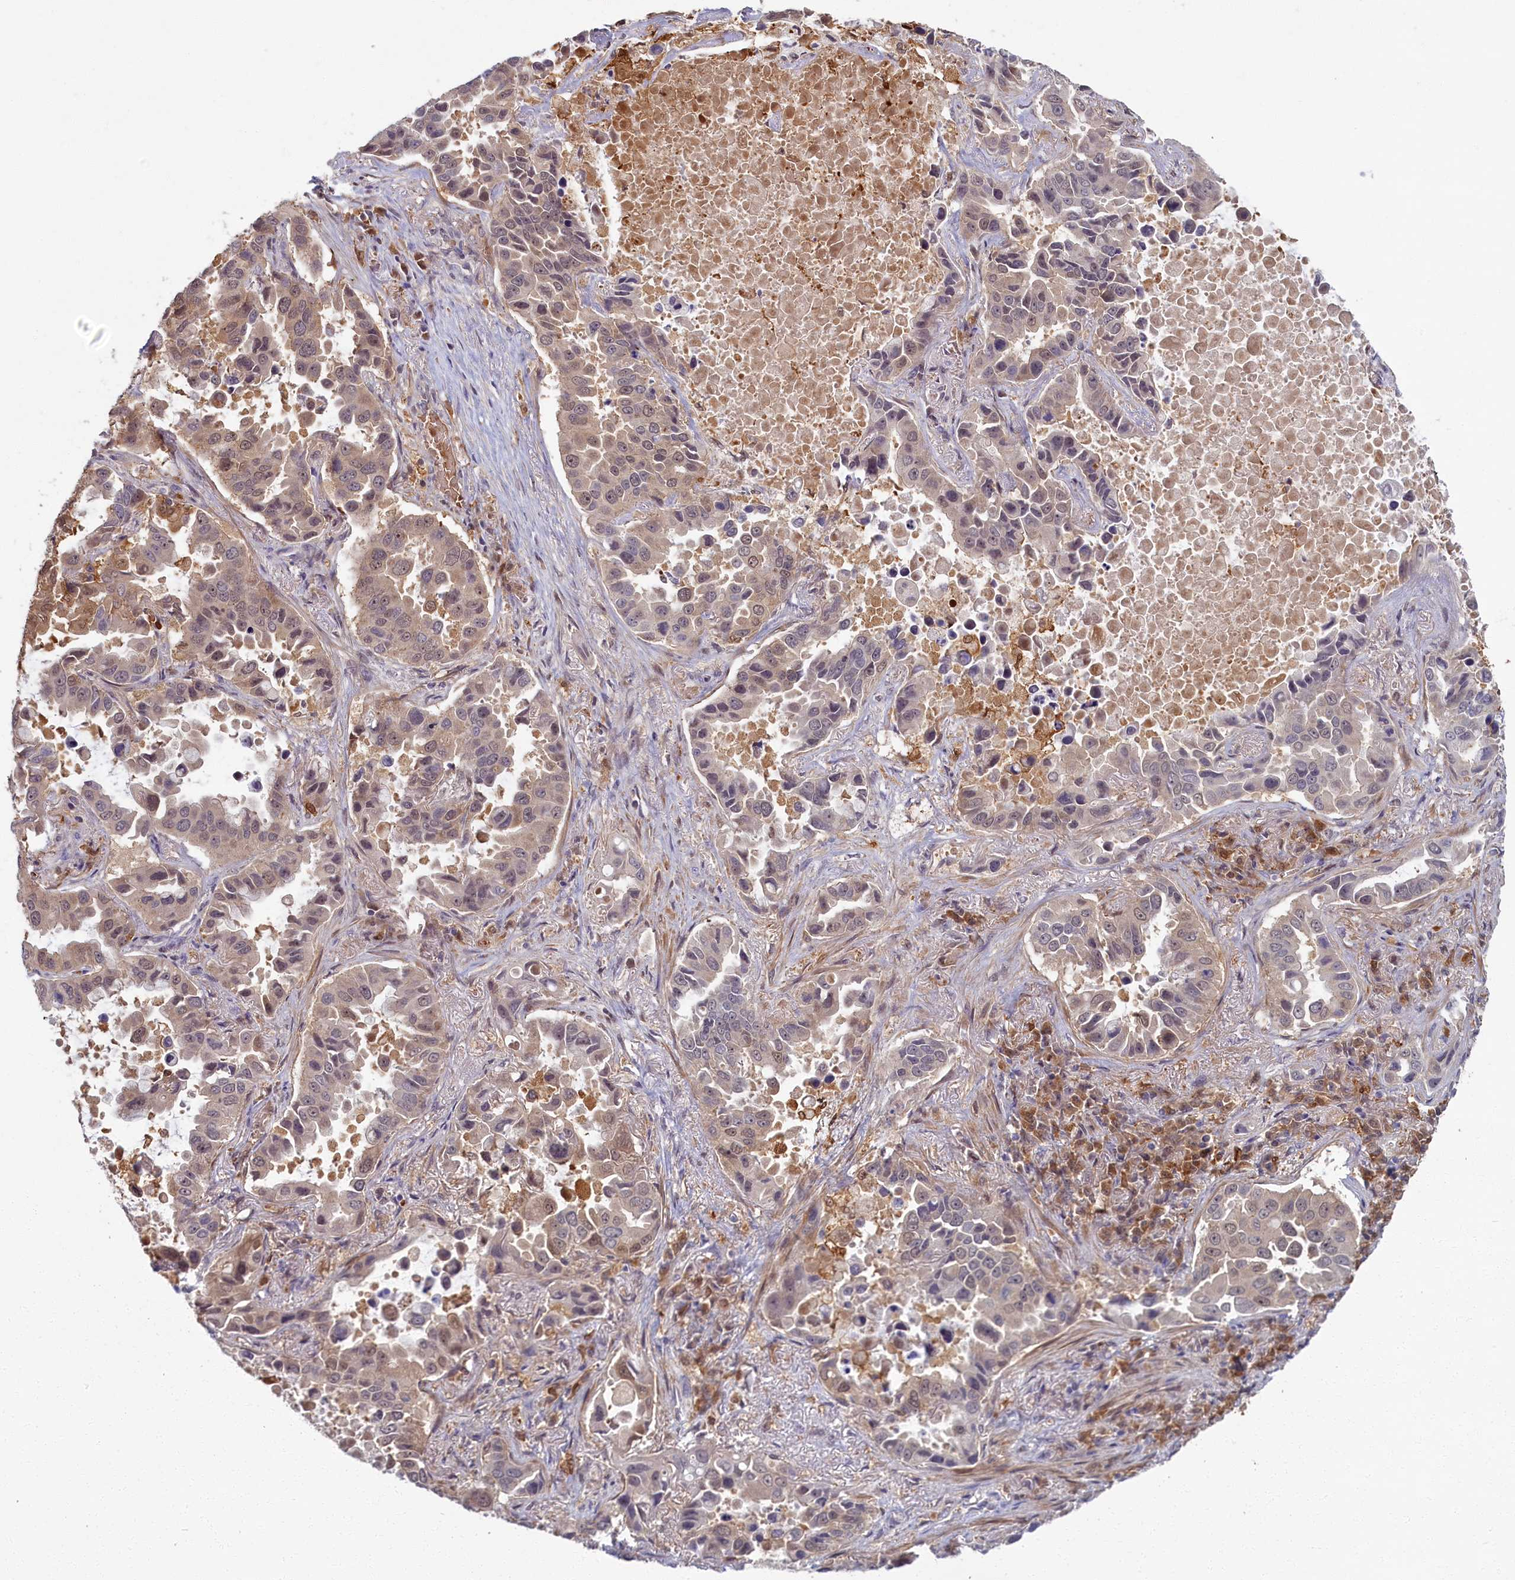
{"staining": {"intensity": "moderate", "quantity": "<25%", "location": "cytoplasmic/membranous,nuclear"}, "tissue": "lung cancer", "cell_type": "Tumor cells", "image_type": "cancer", "snomed": [{"axis": "morphology", "description": "Adenocarcinoma, NOS"}, {"axis": "topography", "description": "Lung"}], "caption": "Lung adenocarcinoma stained with DAB IHC displays low levels of moderate cytoplasmic/membranous and nuclear staining in approximately <25% of tumor cells. (brown staining indicates protein expression, while blue staining denotes nuclei).", "gene": "BLVRB", "patient": {"sex": "male", "age": 64}}